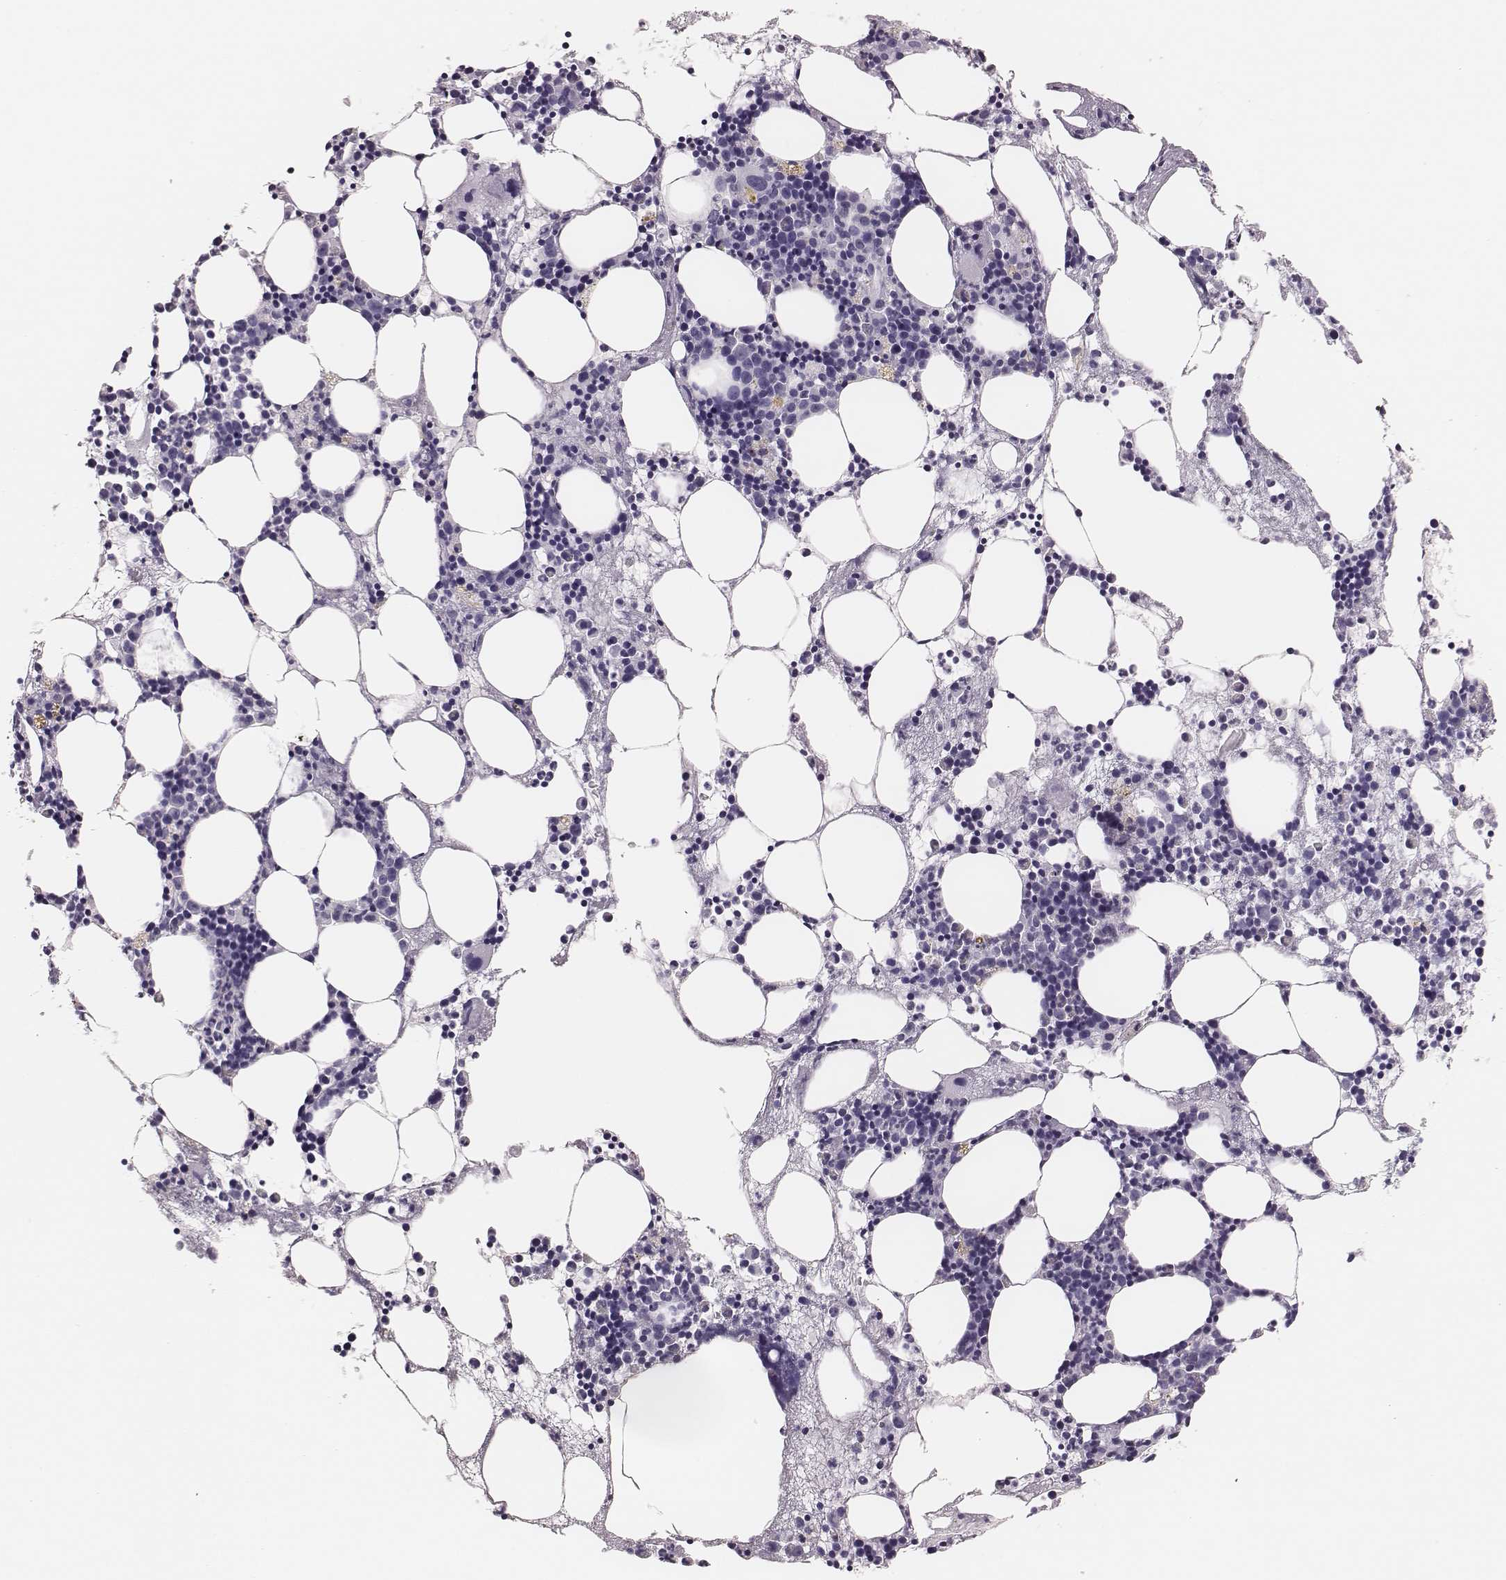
{"staining": {"intensity": "negative", "quantity": "none", "location": "none"}, "tissue": "bone marrow", "cell_type": "Hematopoietic cells", "image_type": "normal", "snomed": [{"axis": "morphology", "description": "Normal tissue, NOS"}, {"axis": "topography", "description": "Bone marrow"}], "caption": "DAB (3,3'-diaminobenzidine) immunohistochemical staining of benign bone marrow exhibits no significant staining in hematopoietic cells. (DAB immunohistochemistry, high magnification).", "gene": "H1", "patient": {"sex": "male", "age": 54}}